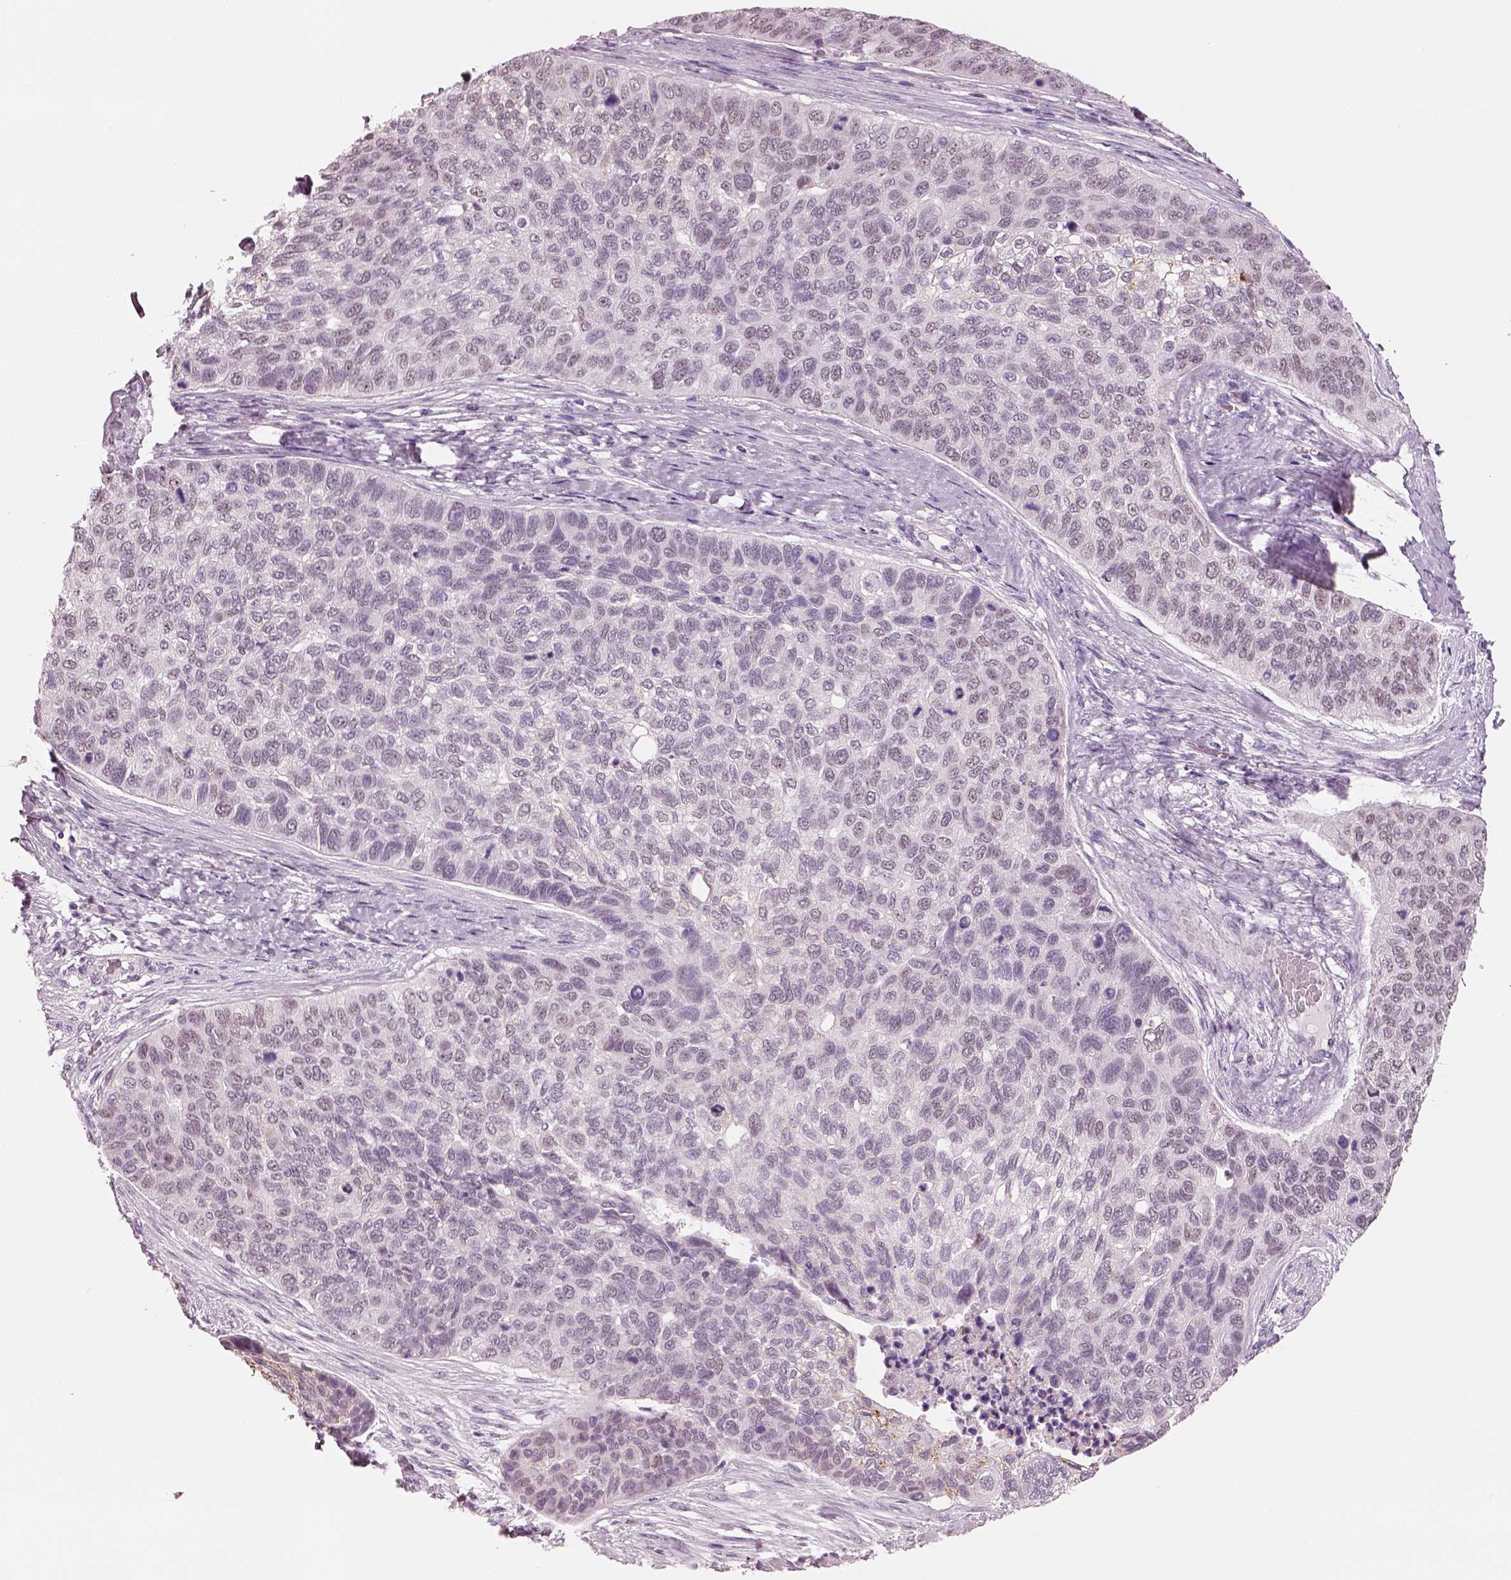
{"staining": {"intensity": "weak", "quantity": ">75%", "location": "nuclear"}, "tissue": "lung cancer", "cell_type": "Tumor cells", "image_type": "cancer", "snomed": [{"axis": "morphology", "description": "Squamous cell carcinoma, NOS"}, {"axis": "topography", "description": "Lung"}], "caption": "Tumor cells display weak nuclear positivity in approximately >75% of cells in lung cancer.", "gene": "ELSPBP1", "patient": {"sex": "male", "age": 69}}